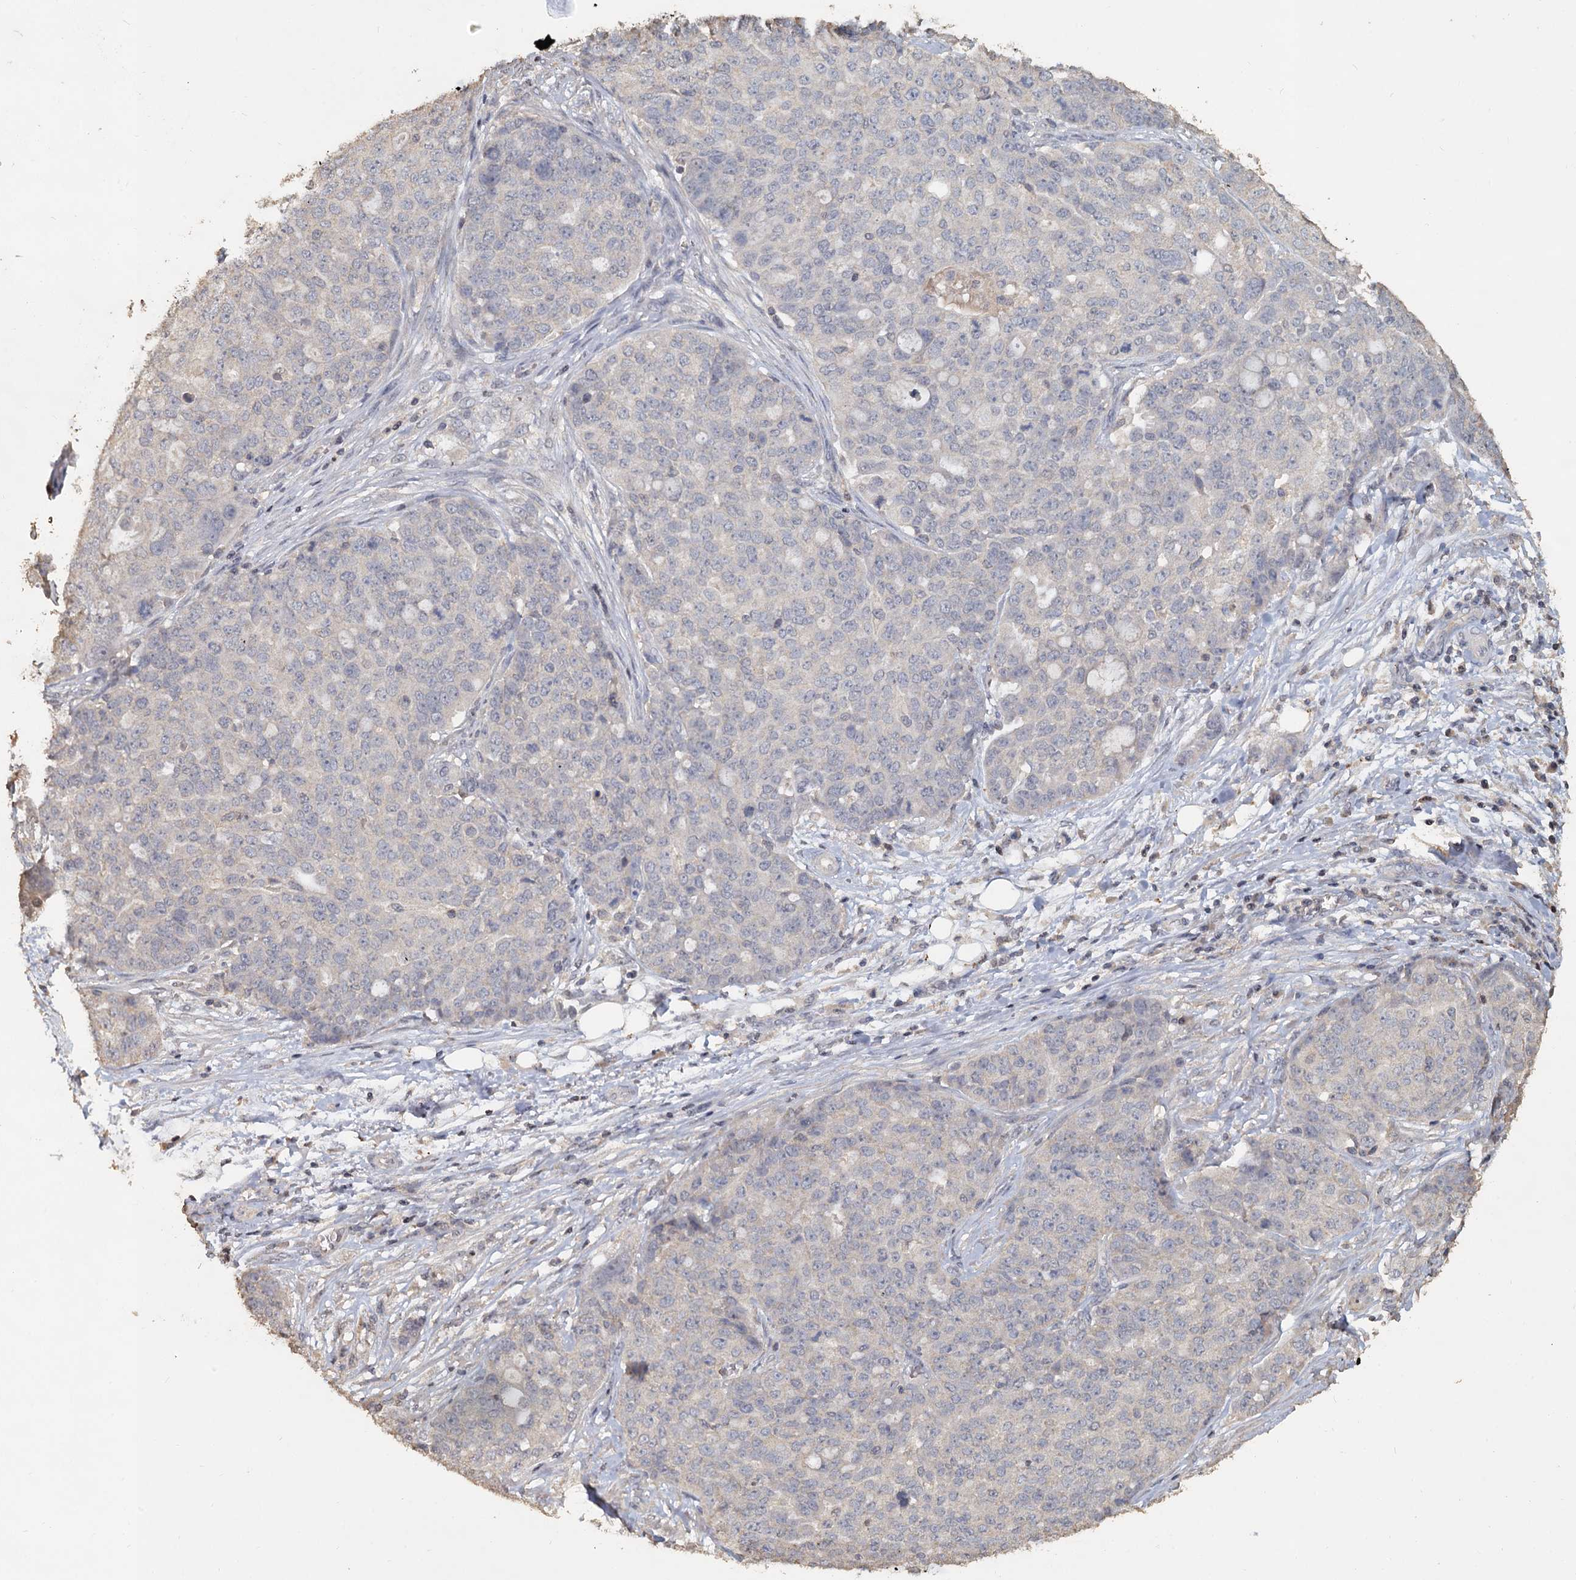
{"staining": {"intensity": "negative", "quantity": "none", "location": "none"}, "tissue": "ovarian cancer", "cell_type": "Tumor cells", "image_type": "cancer", "snomed": [{"axis": "morphology", "description": "Cystadenocarcinoma, serous, NOS"}, {"axis": "topography", "description": "Soft tissue"}, {"axis": "topography", "description": "Ovary"}], "caption": "Micrograph shows no significant protein positivity in tumor cells of ovarian cancer.", "gene": "CCDC61", "patient": {"sex": "female", "age": 57}}